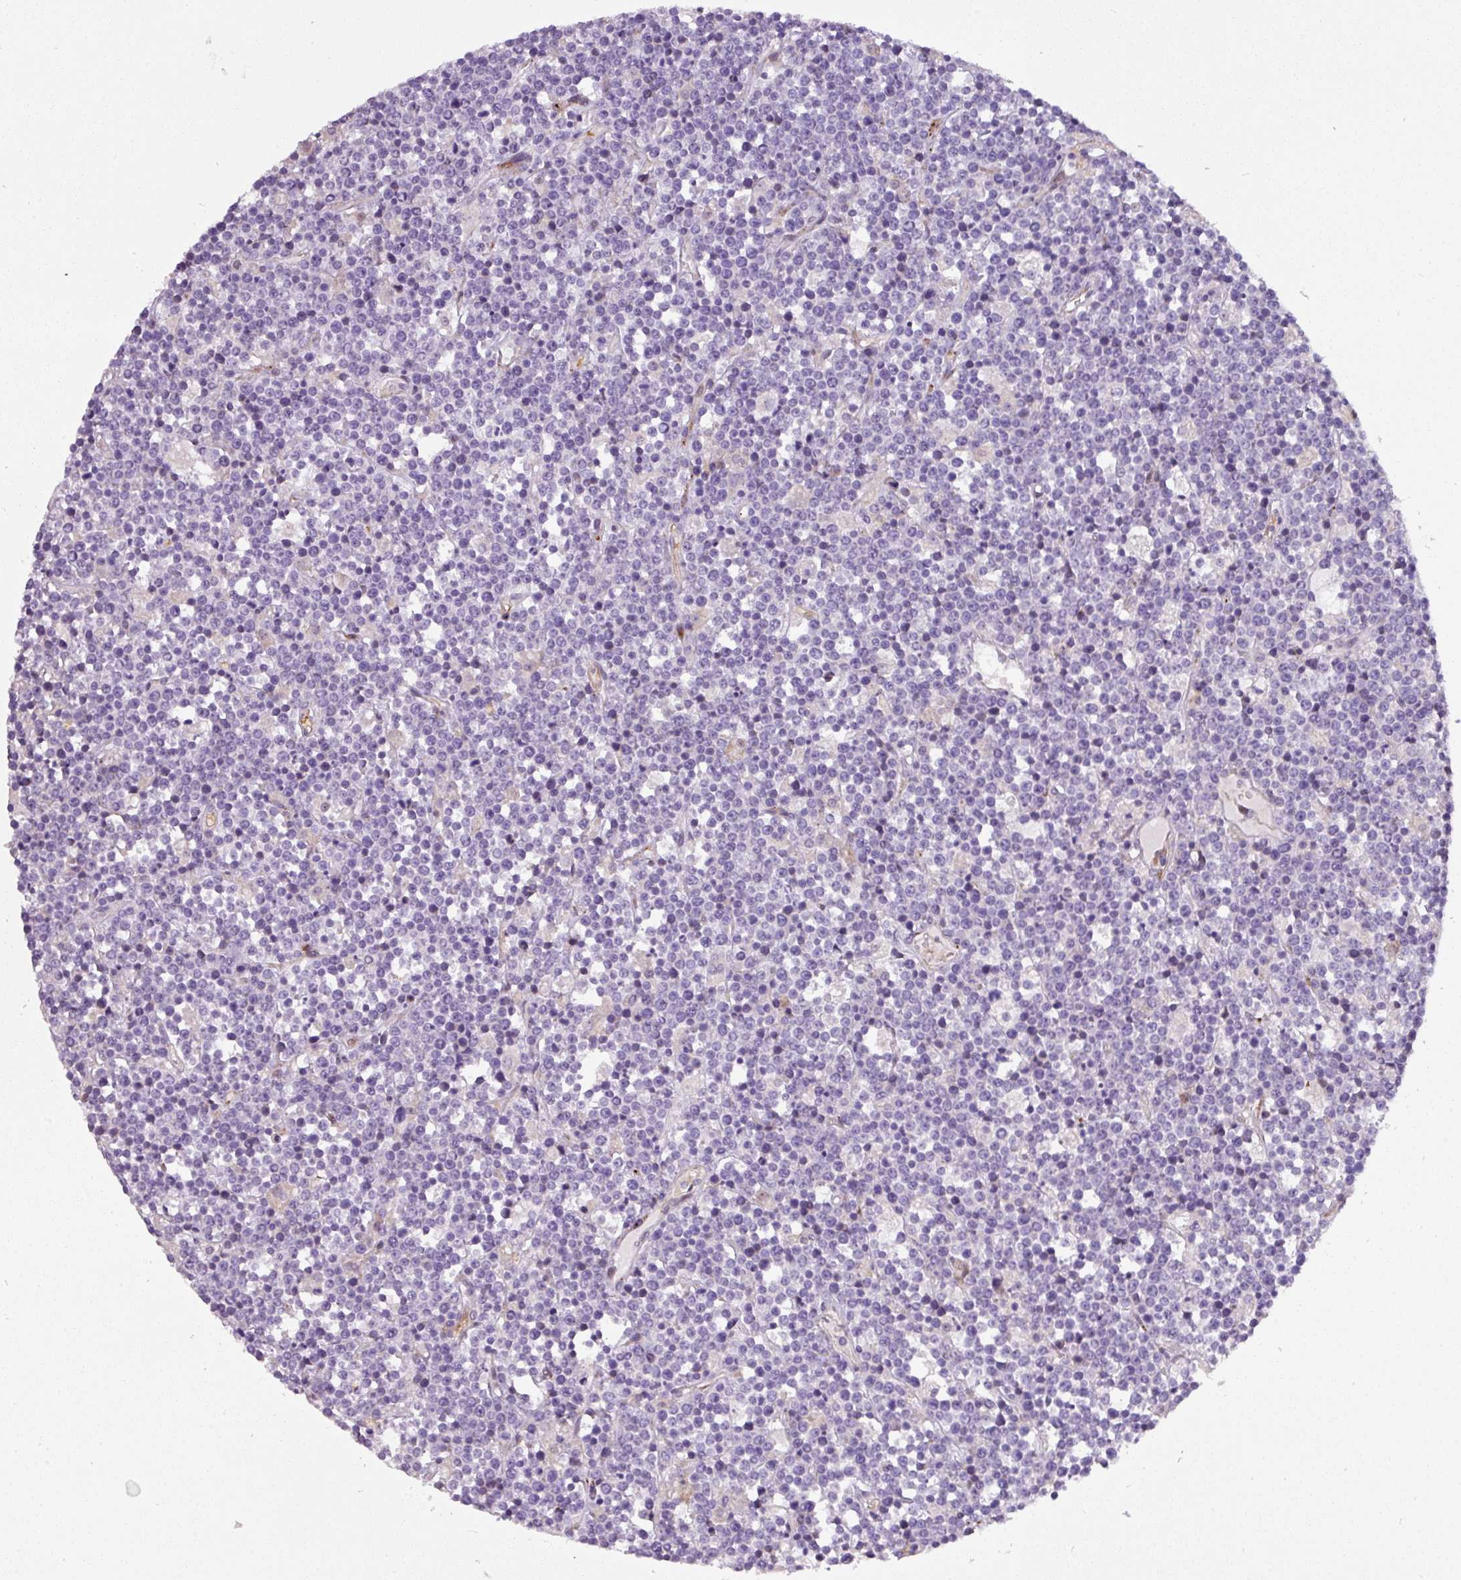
{"staining": {"intensity": "negative", "quantity": "none", "location": "none"}, "tissue": "lymphoma", "cell_type": "Tumor cells", "image_type": "cancer", "snomed": [{"axis": "morphology", "description": "Malignant lymphoma, non-Hodgkin's type, High grade"}, {"axis": "topography", "description": "Ovary"}], "caption": "DAB (3,3'-diaminobenzidine) immunohistochemical staining of human malignant lymphoma, non-Hodgkin's type (high-grade) exhibits no significant positivity in tumor cells.", "gene": "ATP6V1F", "patient": {"sex": "female", "age": 56}}